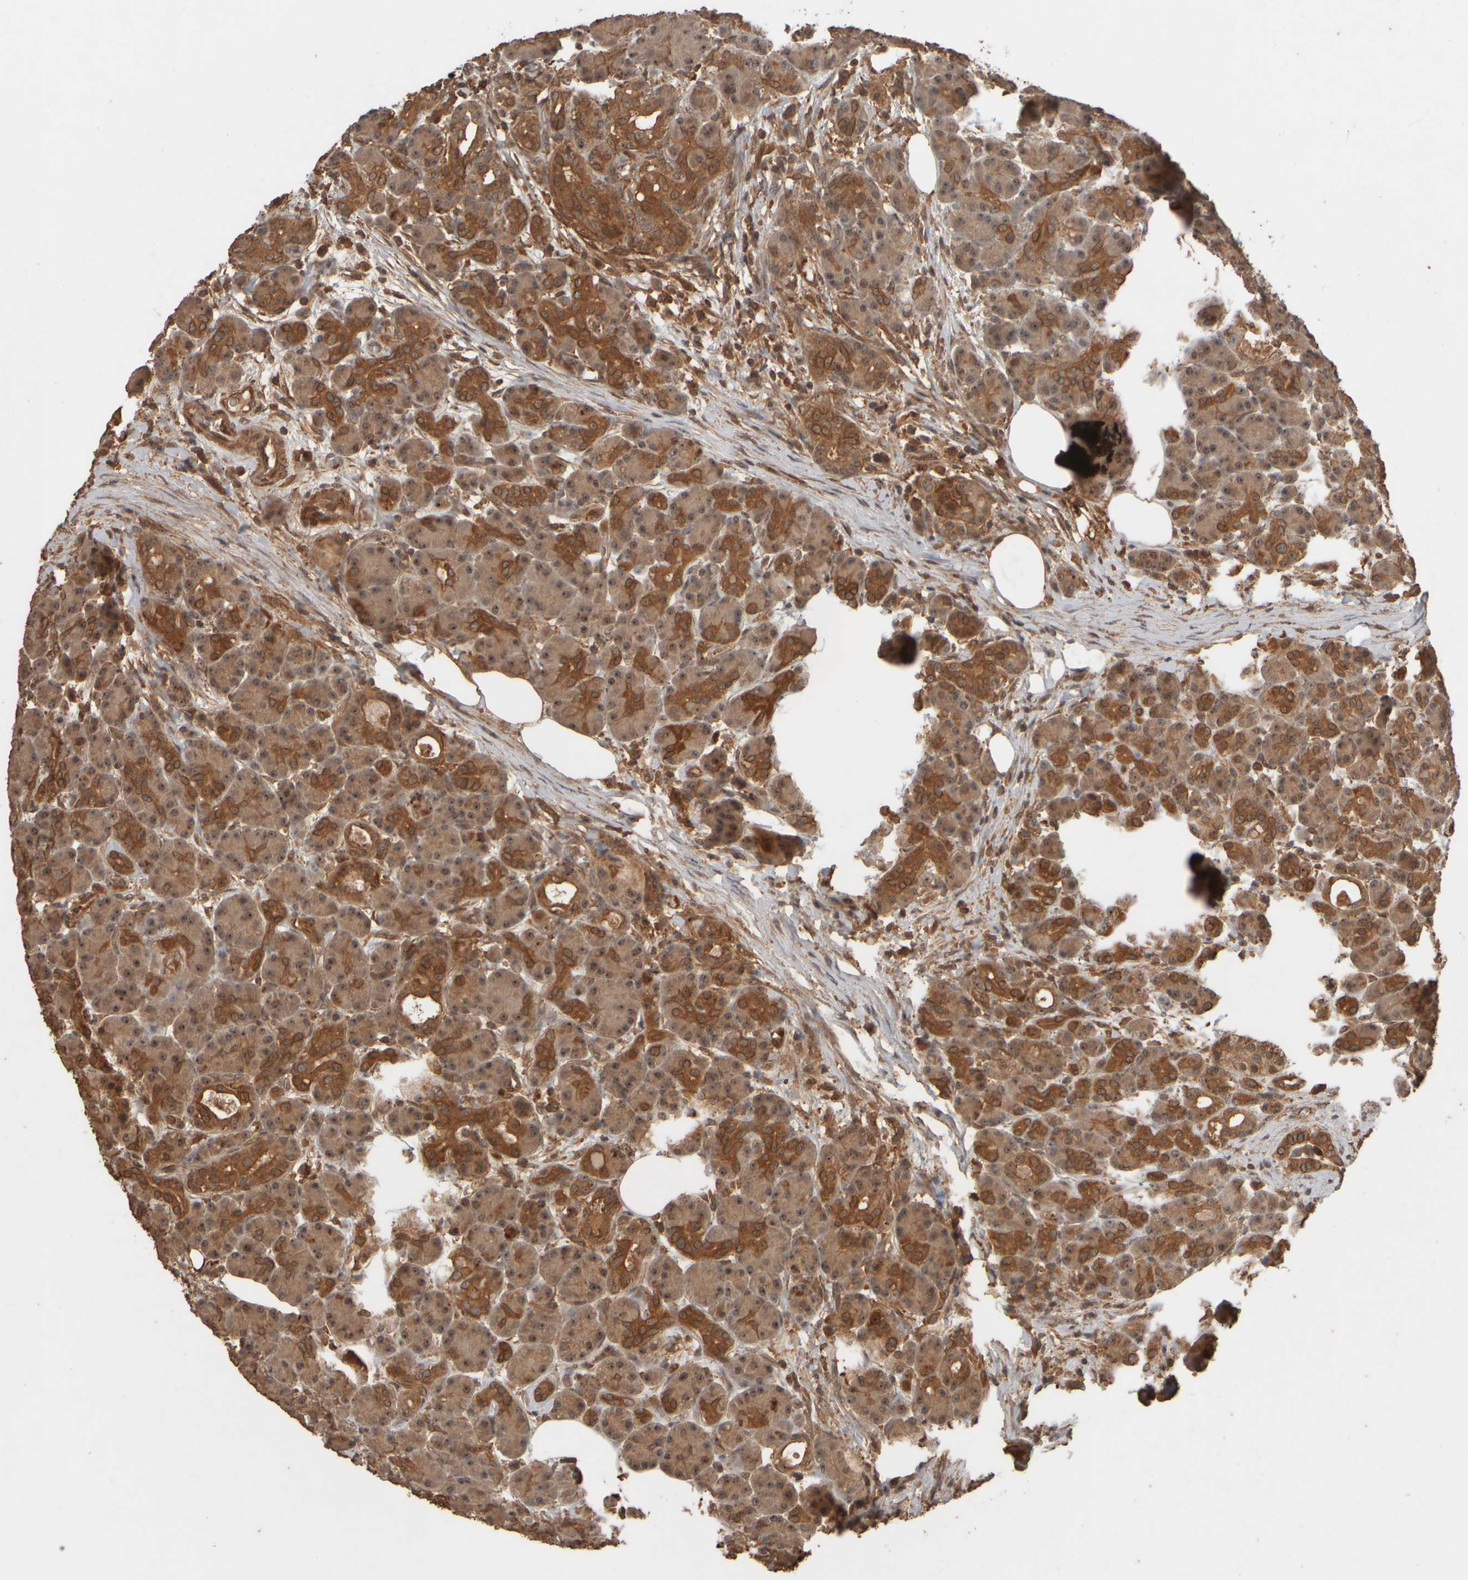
{"staining": {"intensity": "moderate", "quantity": ">75%", "location": "cytoplasmic/membranous,nuclear"}, "tissue": "pancreas", "cell_type": "Exocrine glandular cells", "image_type": "normal", "snomed": [{"axis": "morphology", "description": "Normal tissue, NOS"}, {"axis": "topography", "description": "Pancreas"}], "caption": "Protein analysis of normal pancreas demonstrates moderate cytoplasmic/membranous,nuclear expression in approximately >75% of exocrine glandular cells.", "gene": "SPHK1", "patient": {"sex": "male", "age": 63}}